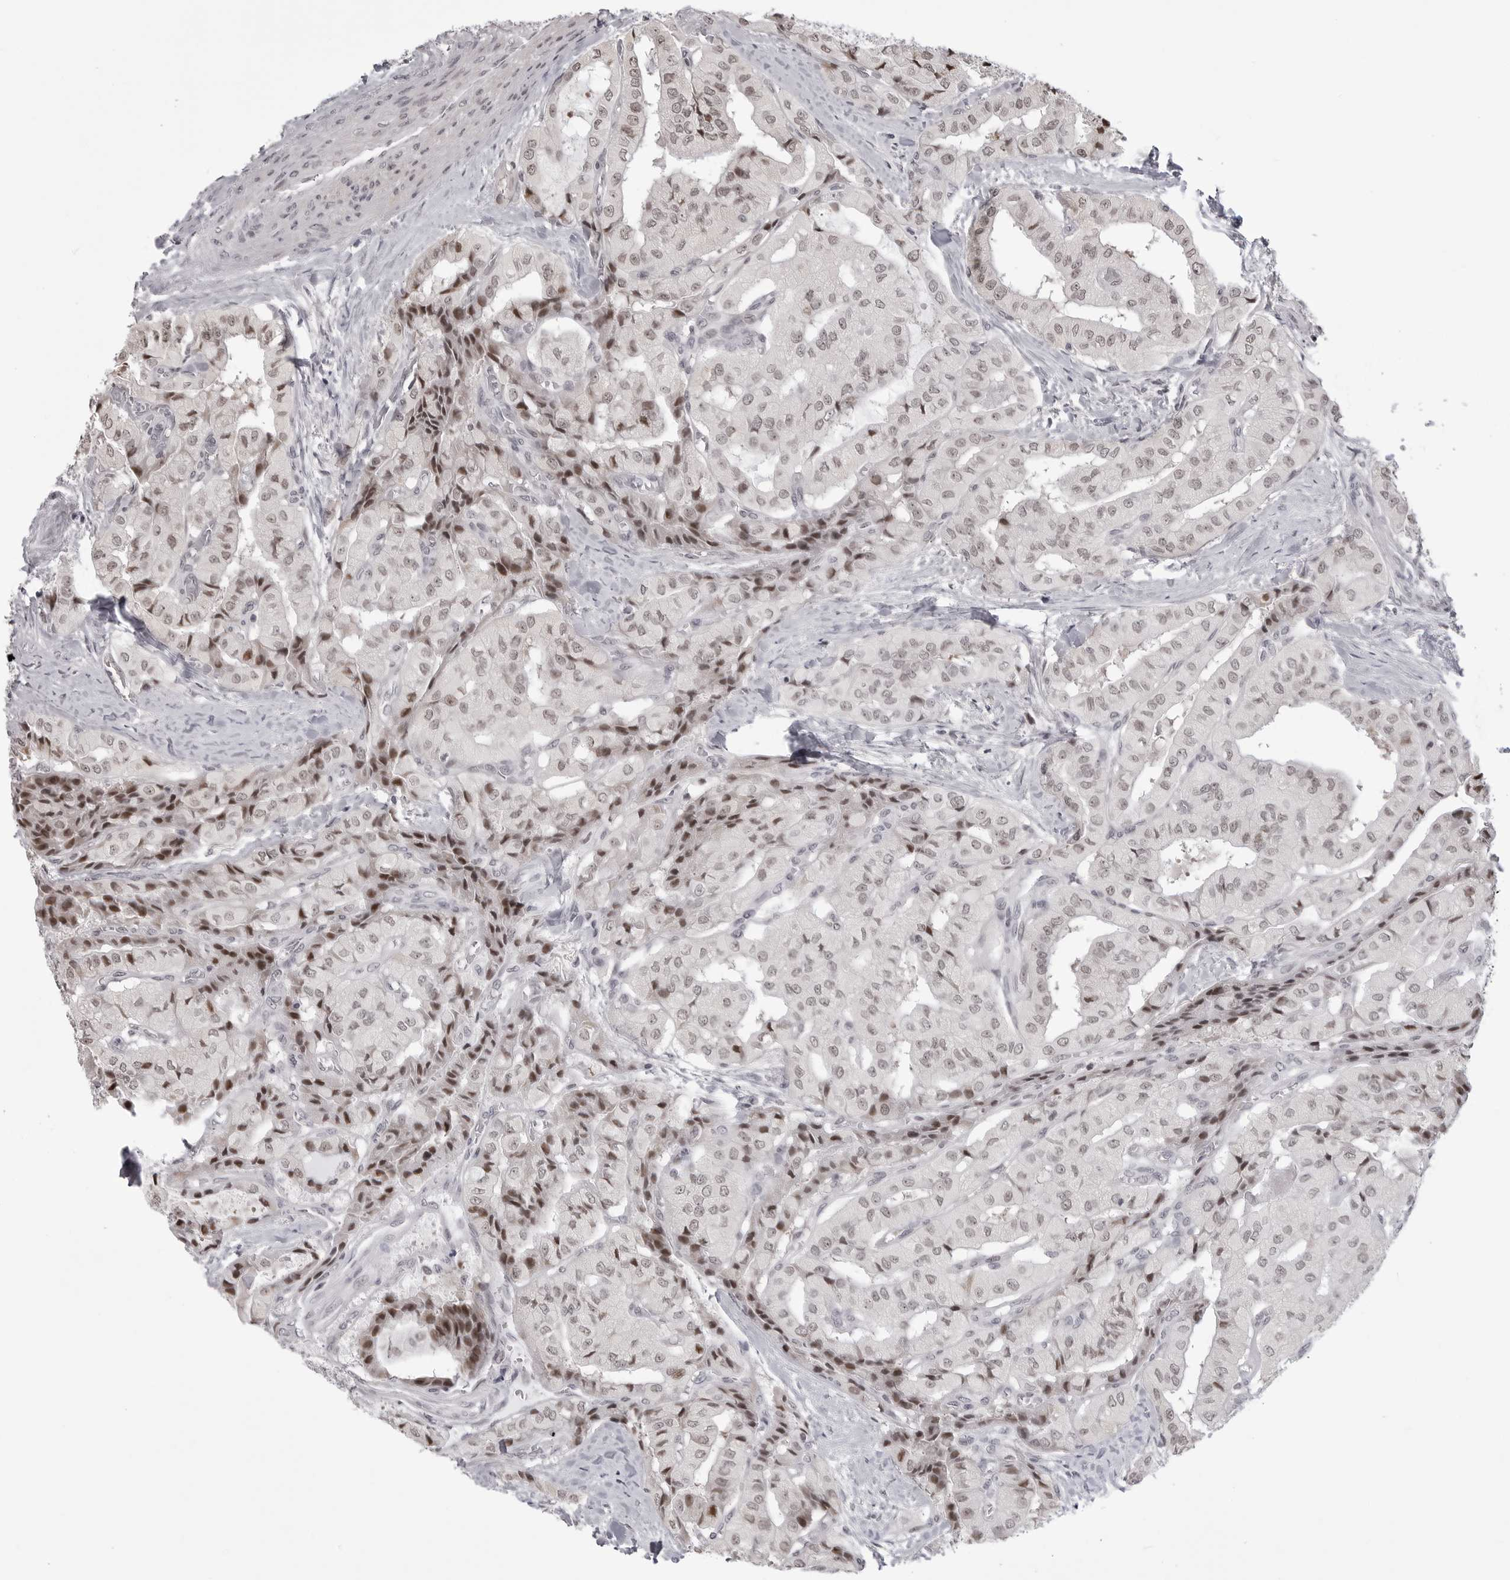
{"staining": {"intensity": "weak", "quantity": ">75%", "location": "nuclear"}, "tissue": "thyroid cancer", "cell_type": "Tumor cells", "image_type": "cancer", "snomed": [{"axis": "morphology", "description": "Papillary adenocarcinoma, NOS"}, {"axis": "topography", "description": "Thyroid gland"}], "caption": "A brown stain labels weak nuclear positivity of a protein in papillary adenocarcinoma (thyroid) tumor cells.", "gene": "PHF3", "patient": {"sex": "female", "age": 59}}